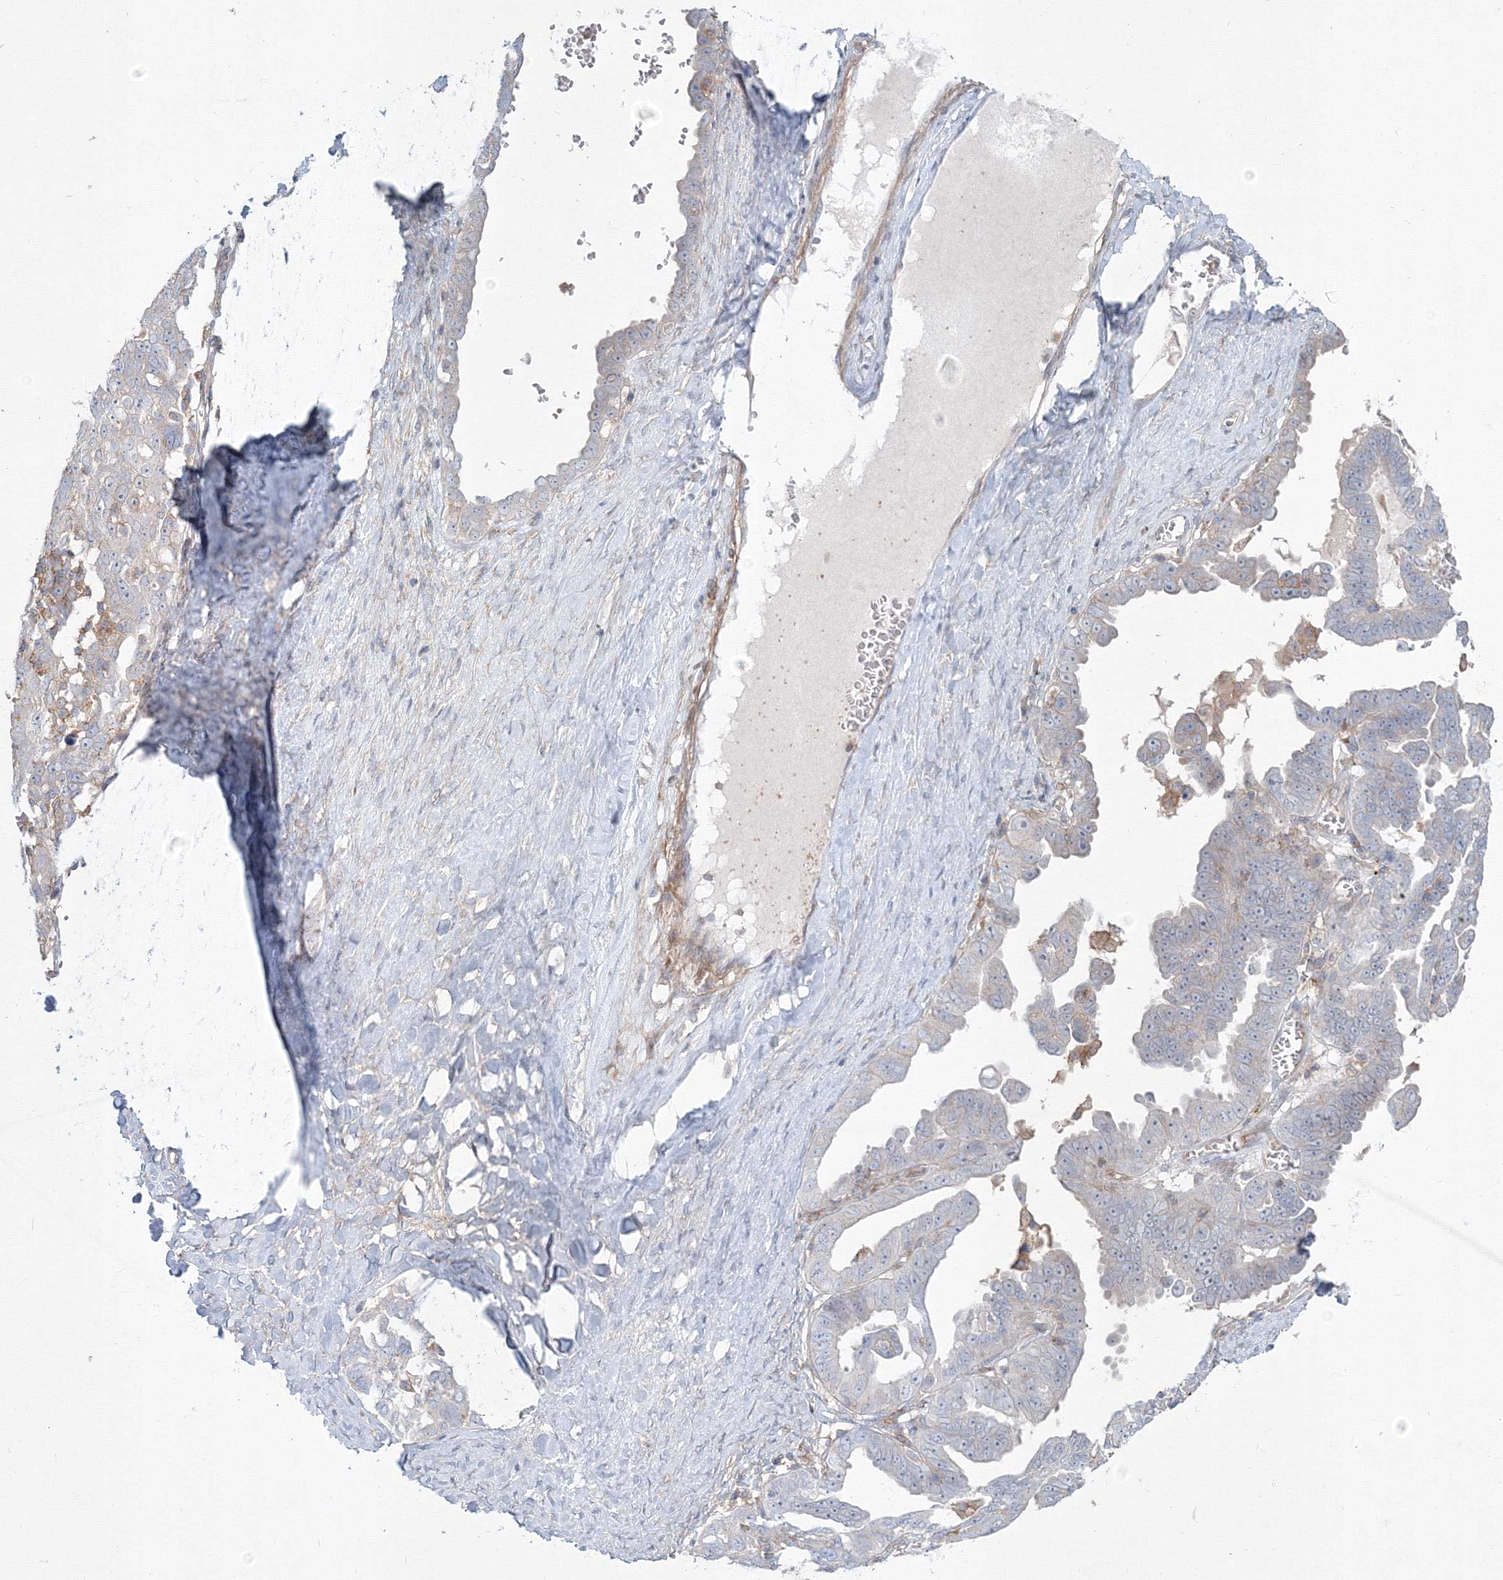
{"staining": {"intensity": "negative", "quantity": "none", "location": "none"}, "tissue": "ovarian cancer", "cell_type": "Tumor cells", "image_type": "cancer", "snomed": [{"axis": "morphology", "description": "Carcinoma, endometroid"}, {"axis": "topography", "description": "Ovary"}], "caption": "Immunohistochemistry (IHC) photomicrograph of human ovarian cancer stained for a protein (brown), which reveals no staining in tumor cells.", "gene": "SH3PXD2A", "patient": {"sex": "female", "age": 62}}